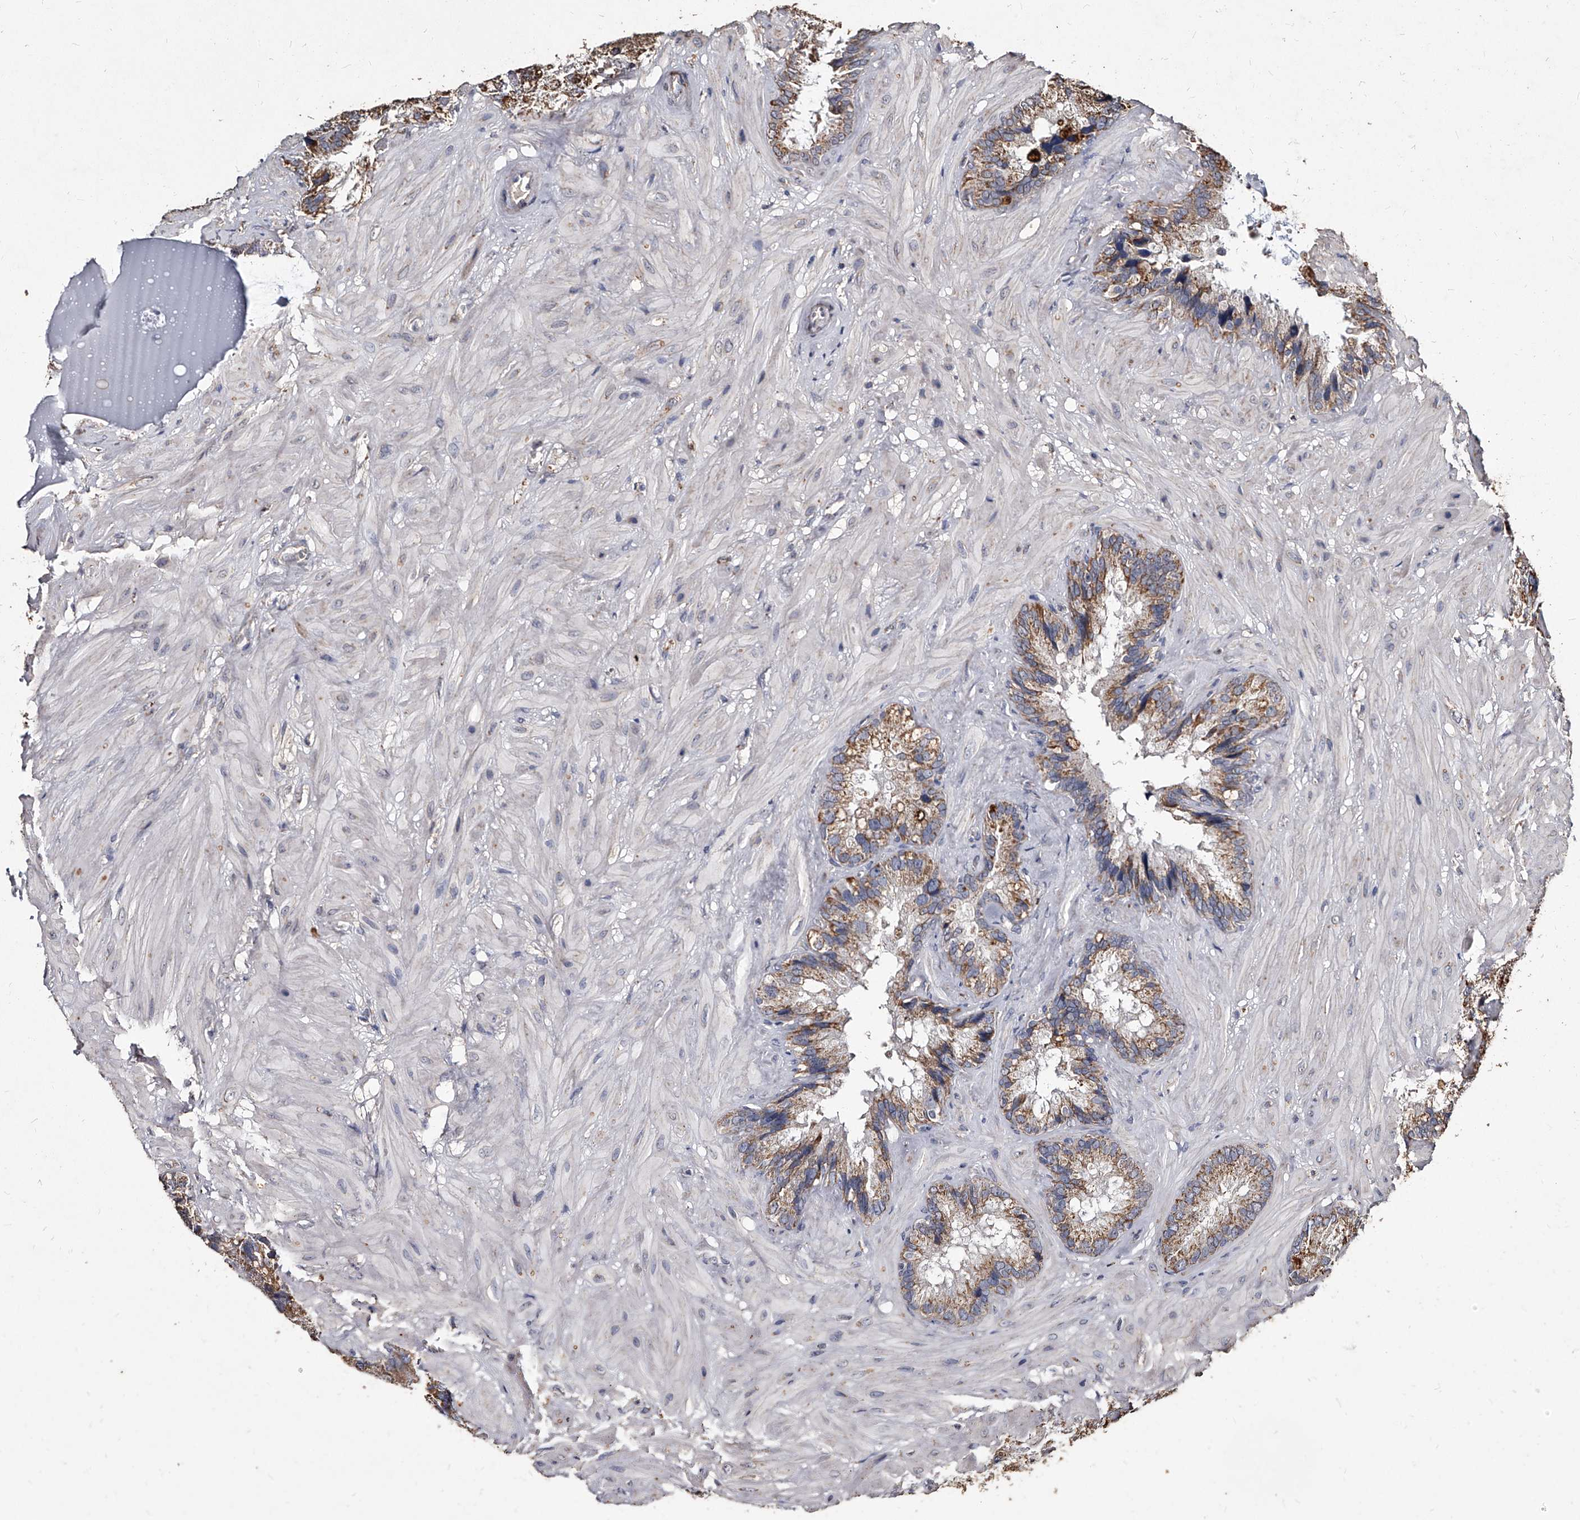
{"staining": {"intensity": "moderate", "quantity": "25%-75%", "location": "cytoplasmic/membranous"}, "tissue": "seminal vesicle", "cell_type": "Glandular cells", "image_type": "normal", "snomed": [{"axis": "morphology", "description": "Normal tissue, NOS"}, {"axis": "topography", "description": "Prostate"}, {"axis": "topography", "description": "Seminal veicle"}], "caption": "IHC of unremarkable seminal vesicle displays medium levels of moderate cytoplasmic/membranous staining in approximately 25%-75% of glandular cells. Using DAB (brown) and hematoxylin (blue) stains, captured at high magnification using brightfield microscopy.", "gene": "GPR183", "patient": {"sex": "male", "age": 68}}